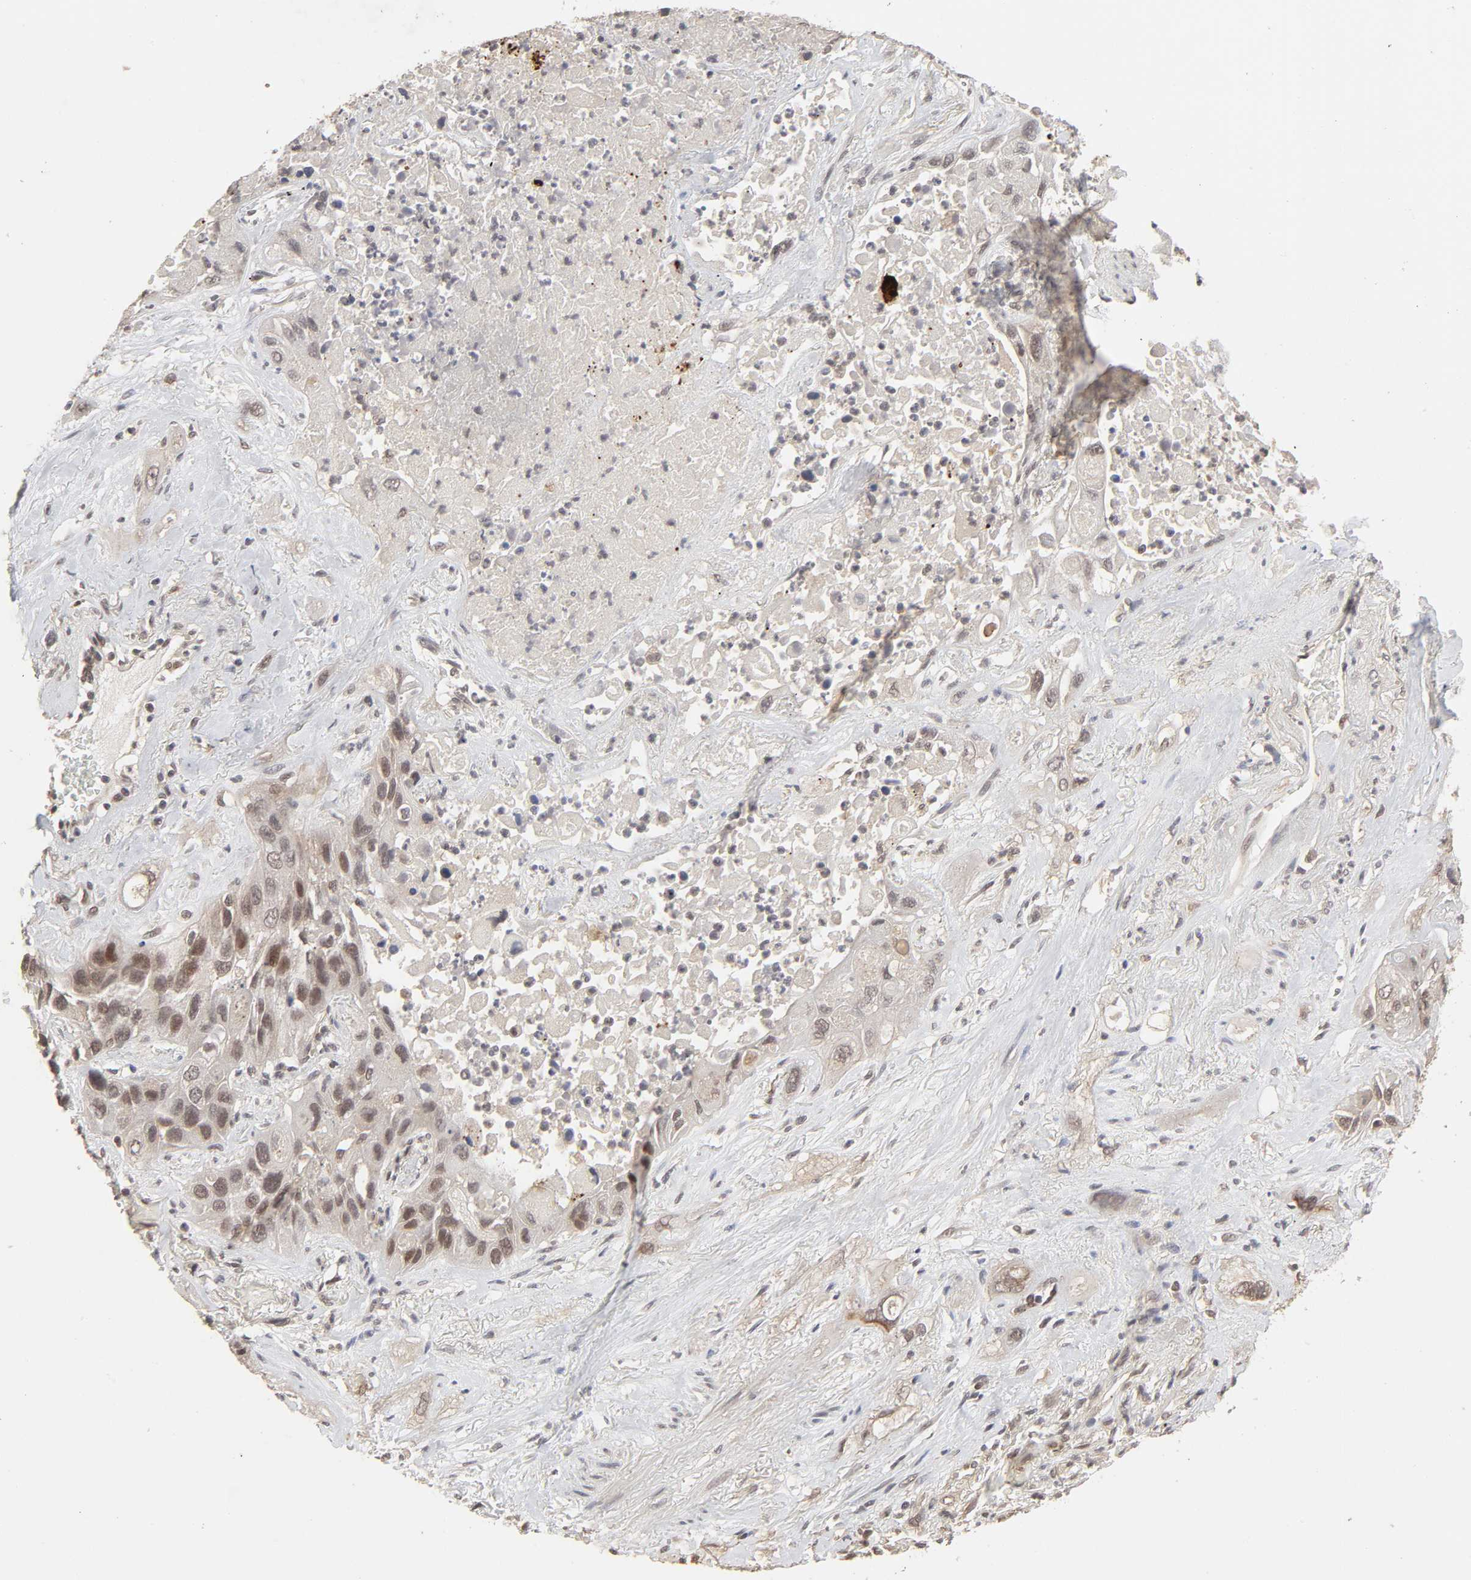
{"staining": {"intensity": "weak", "quantity": "<25%", "location": "cytoplasmic/membranous"}, "tissue": "lung cancer", "cell_type": "Tumor cells", "image_type": "cancer", "snomed": [{"axis": "morphology", "description": "Squamous cell carcinoma, NOS"}, {"axis": "topography", "description": "Lung"}], "caption": "An immunohistochemistry micrograph of squamous cell carcinoma (lung) is shown. There is no staining in tumor cells of squamous cell carcinoma (lung).", "gene": "MAPK1", "patient": {"sex": "female", "age": 76}}